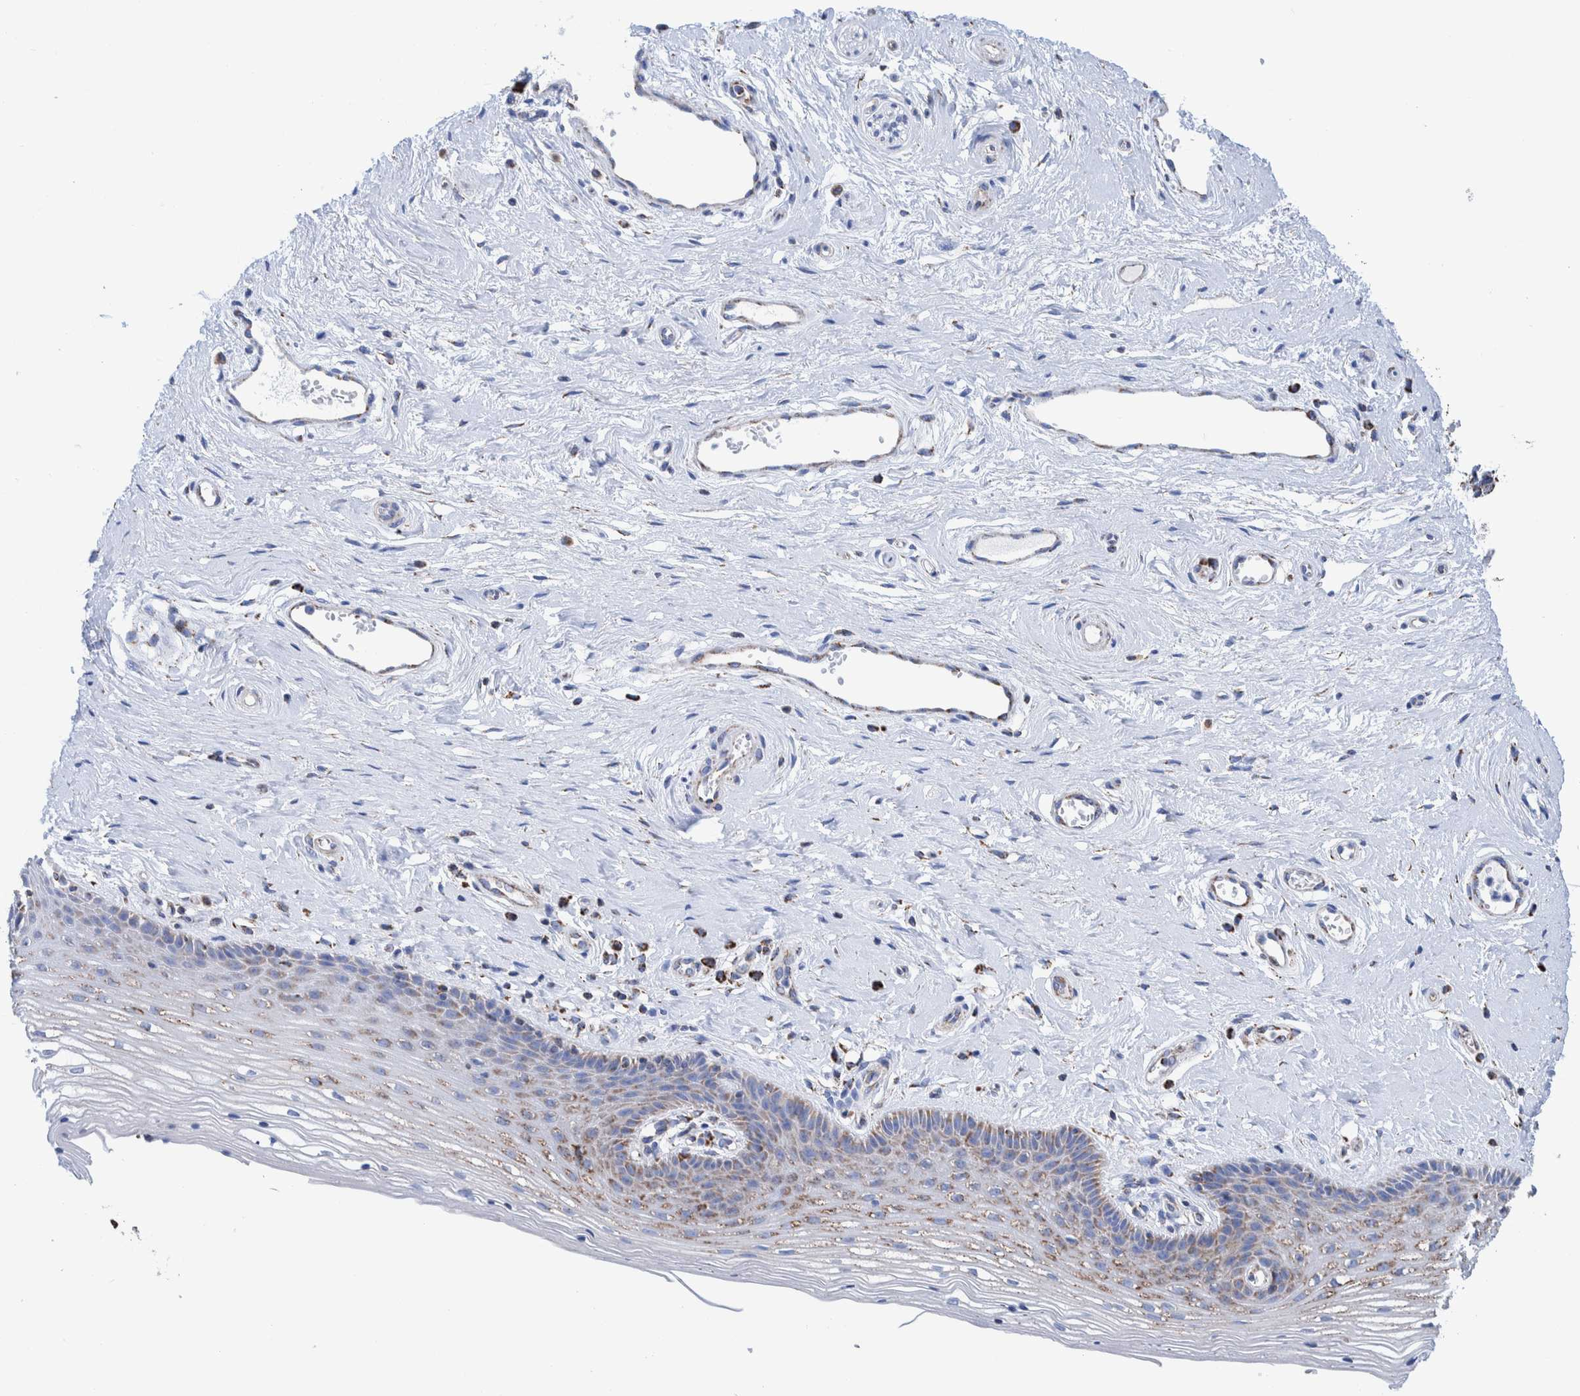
{"staining": {"intensity": "weak", "quantity": "25%-75%", "location": "cytoplasmic/membranous"}, "tissue": "vagina", "cell_type": "Squamous epithelial cells", "image_type": "normal", "snomed": [{"axis": "morphology", "description": "Normal tissue, NOS"}, {"axis": "topography", "description": "Vagina"}], "caption": "Protein analysis of benign vagina displays weak cytoplasmic/membranous positivity in about 25%-75% of squamous epithelial cells. The protein is stained brown, and the nuclei are stained in blue (DAB (3,3'-diaminobenzidine) IHC with brightfield microscopy, high magnification).", "gene": "DECR1", "patient": {"sex": "female", "age": 46}}